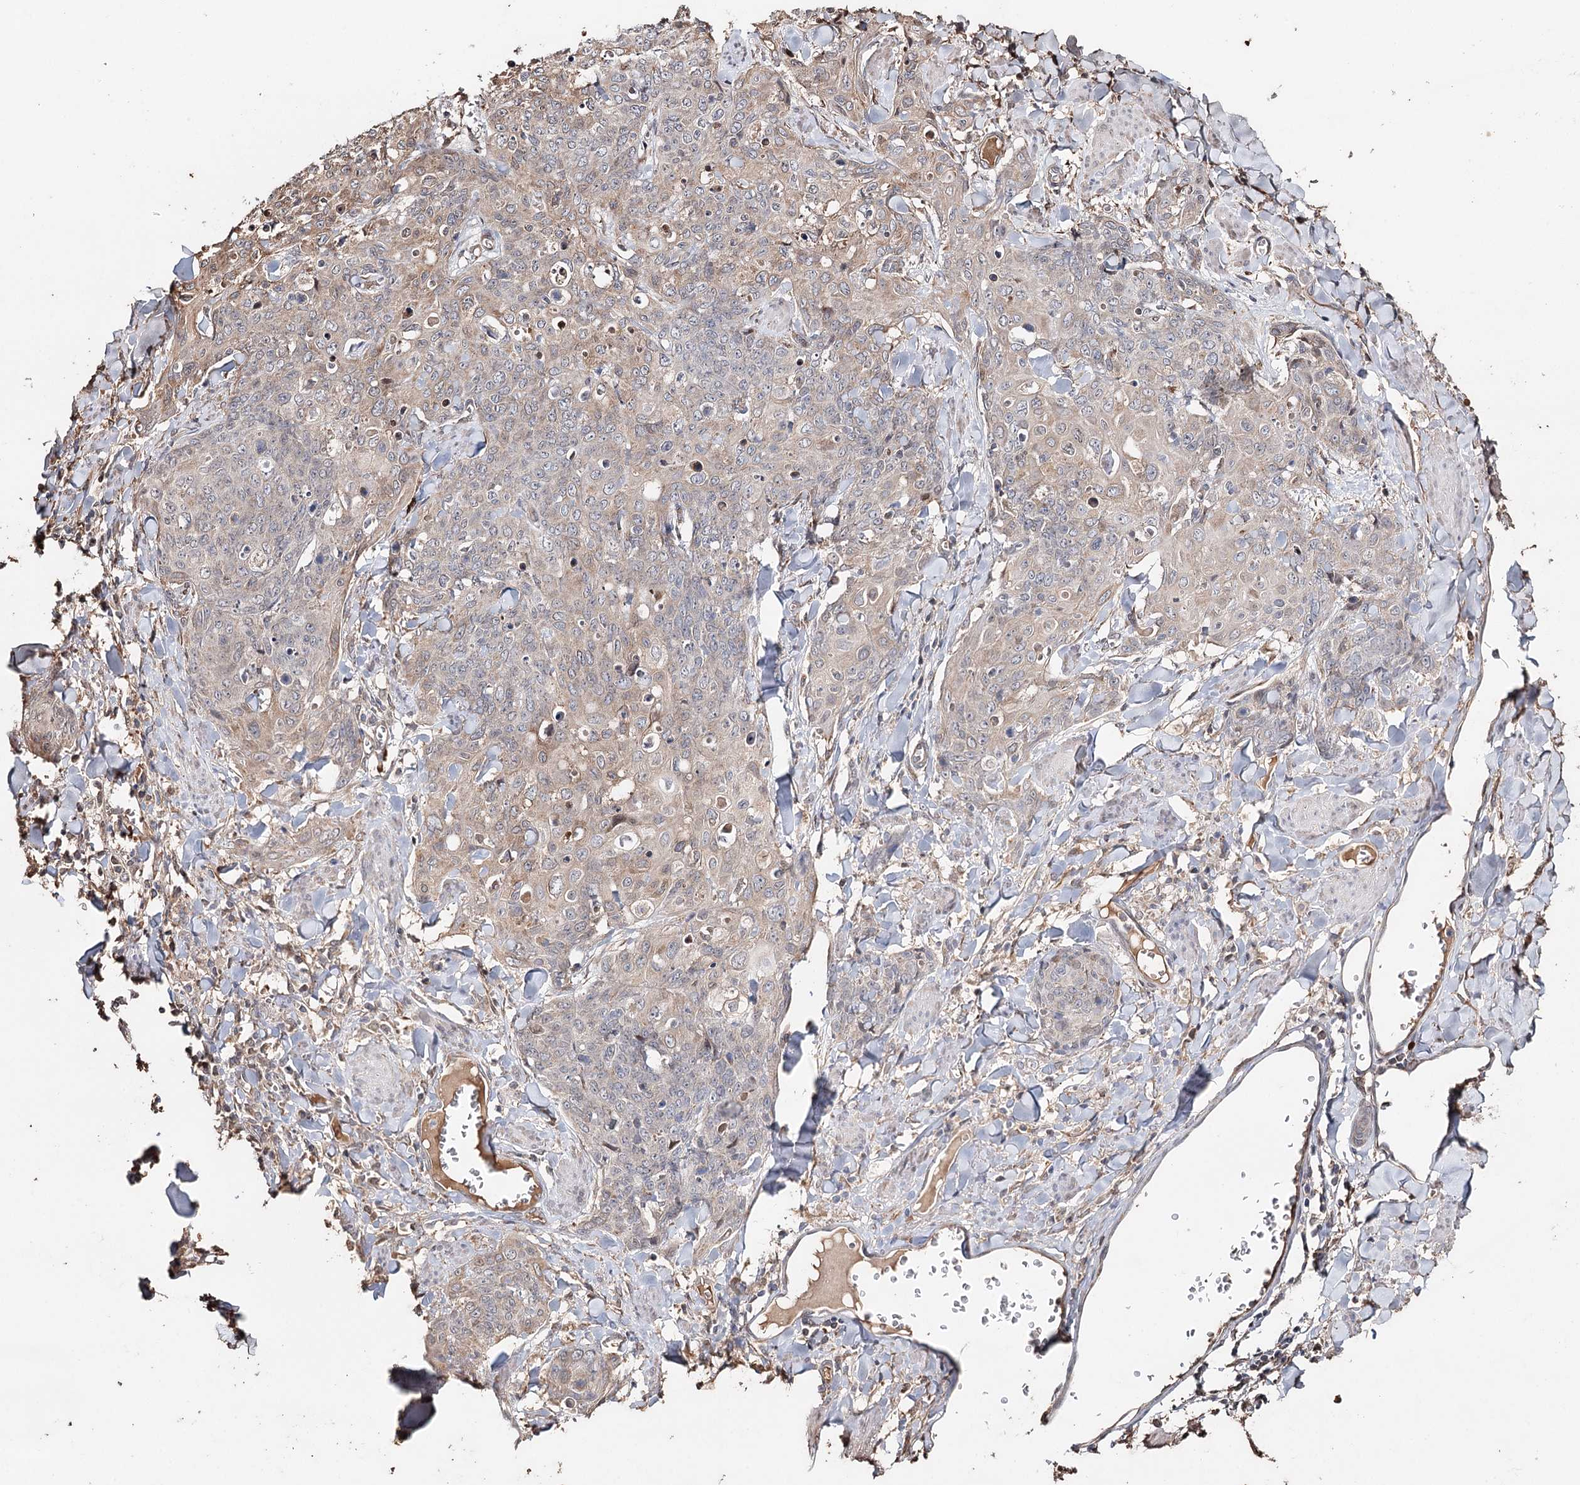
{"staining": {"intensity": "weak", "quantity": "<25%", "location": "cytoplasmic/membranous"}, "tissue": "skin cancer", "cell_type": "Tumor cells", "image_type": "cancer", "snomed": [{"axis": "morphology", "description": "Squamous cell carcinoma, NOS"}, {"axis": "topography", "description": "Skin"}, {"axis": "topography", "description": "Vulva"}], "caption": "This image is of skin cancer stained with immunohistochemistry (IHC) to label a protein in brown with the nuclei are counter-stained blue. There is no expression in tumor cells.", "gene": "SYVN1", "patient": {"sex": "female", "age": 85}}